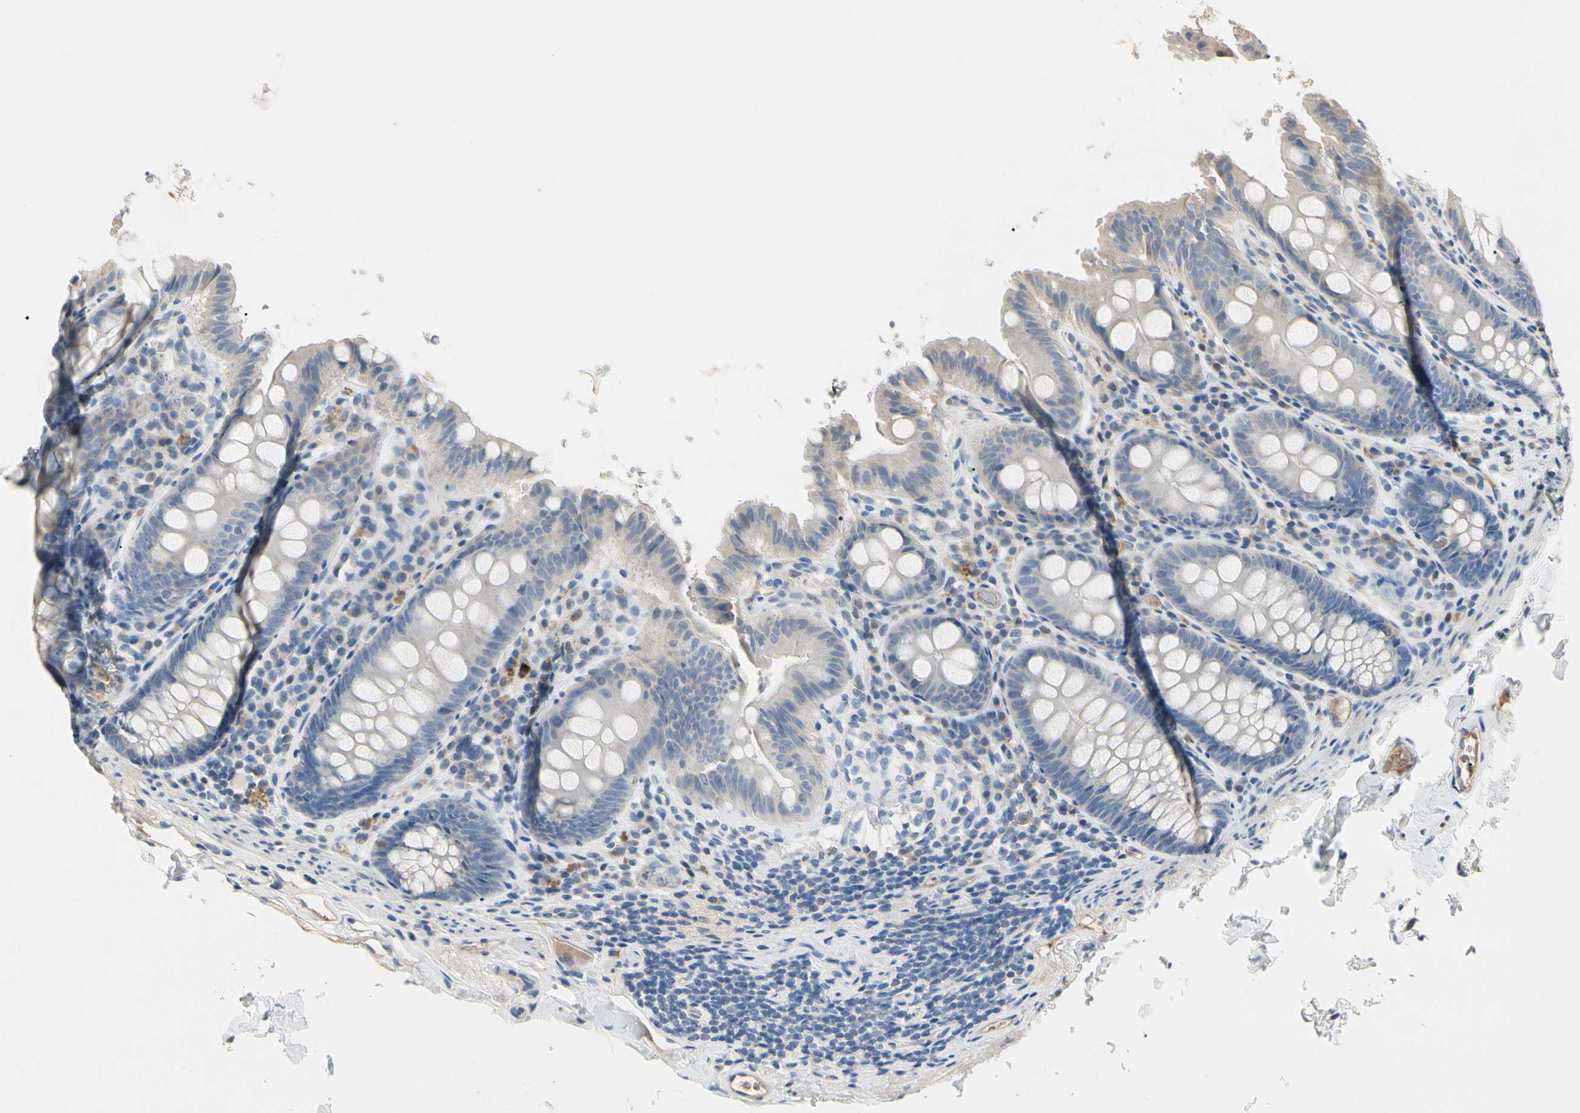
{"staining": {"intensity": "negative", "quantity": "none", "location": "none"}, "tissue": "colon", "cell_type": "Endothelial cells", "image_type": "normal", "snomed": [{"axis": "morphology", "description": "Normal tissue, NOS"}, {"axis": "topography", "description": "Colon"}], "caption": "IHC photomicrograph of normal colon: colon stained with DAB (3,3'-diaminobenzidine) demonstrates no significant protein positivity in endothelial cells.", "gene": "ECRG4", "patient": {"sex": "female", "age": 61}}